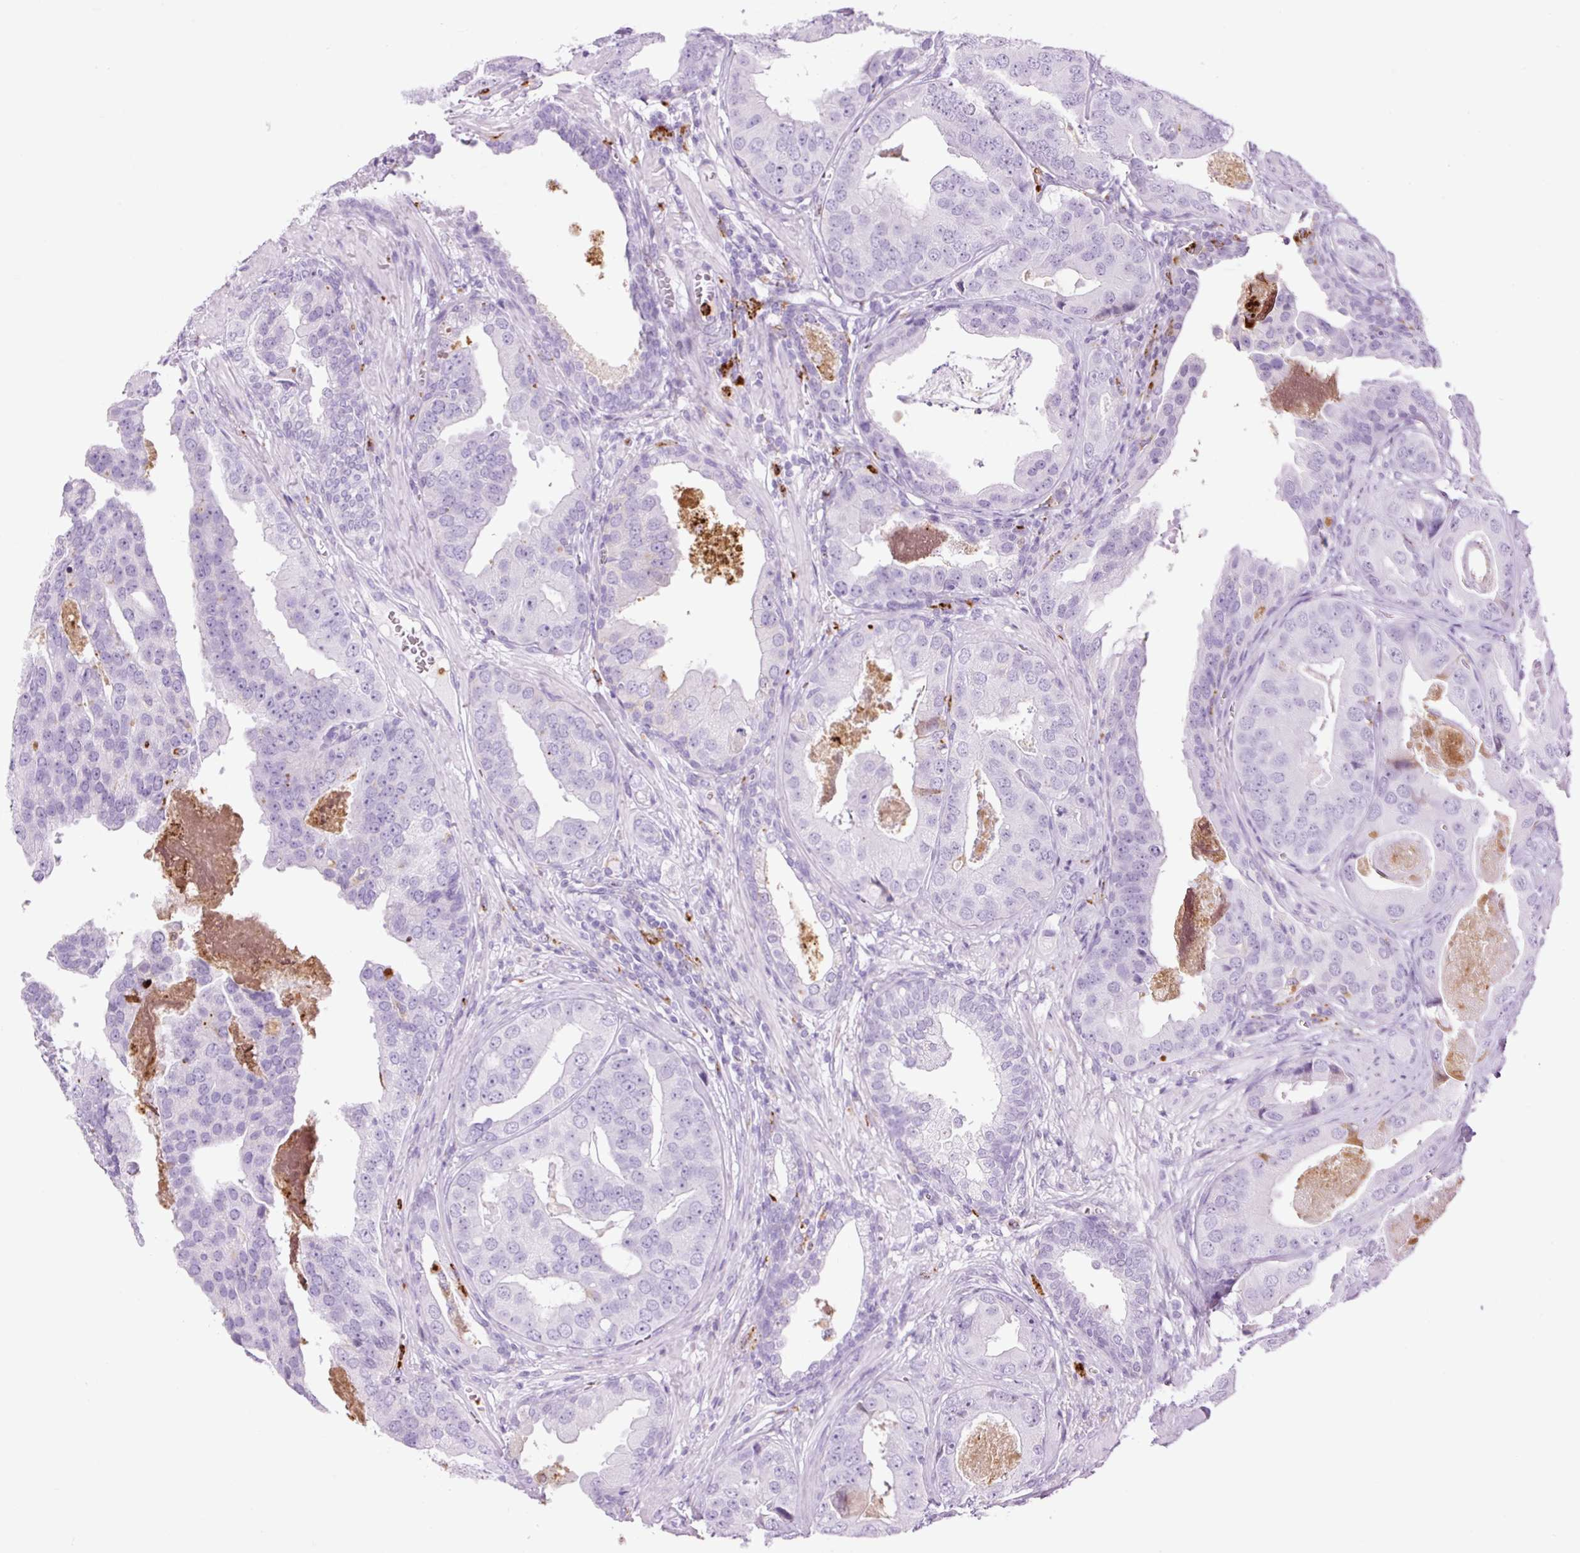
{"staining": {"intensity": "negative", "quantity": "none", "location": "none"}, "tissue": "prostate cancer", "cell_type": "Tumor cells", "image_type": "cancer", "snomed": [{"axis": "morphology", "description": "Adenocarcinoma, High grade"}, {"axis": "topography", "description": "Prostate"}], "caption": "Human prostate adenocarcinoma (high-grade) stained for a protein using immunohistochemistry demonstrates no positivity in tumor cells.", "gene": "LYZ", "patient": {"sex": "male", "age": 71}}